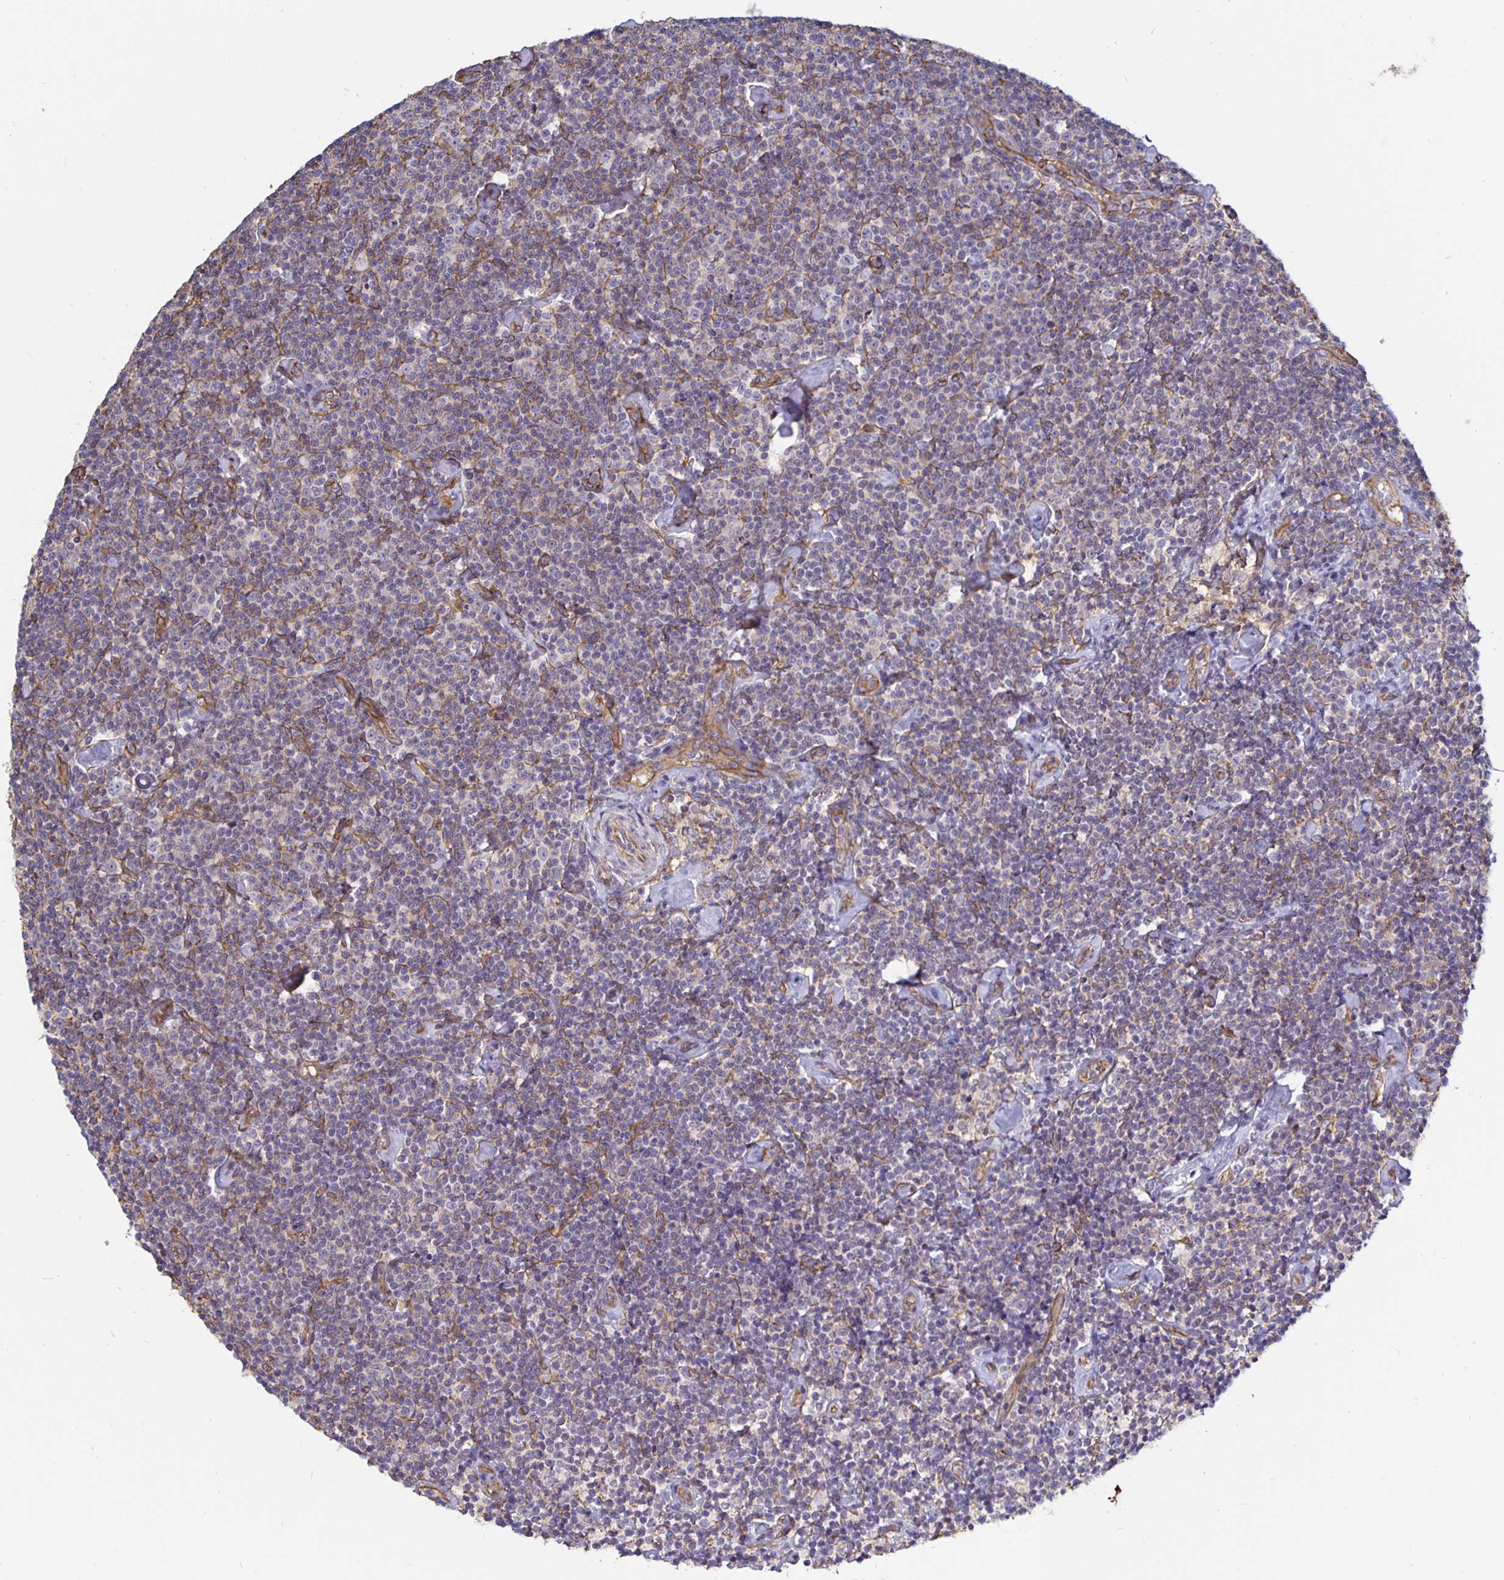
{"staining": {"intensity": "negative", "quantity": "none", "location": "none"}, "tissue": "lymphoma", "cell_type": "Tumor cells", "image_type": "cancer", "snomed": [{"axis": "morphology", "description": "Malignant lymphoma, non-Hodgkin's type, Low grade"}, {"axis": "topography", "description": "Lymph node"}], "caption": "The immunohistochemistry micrograph has no significant positivity in tumor cells of lymphoma tissue. (DAB immunohistochemistry with hematoxylin counter stain).", "gene": "ARHGEF39", "patient": {"sex": "male", "age": 81}}